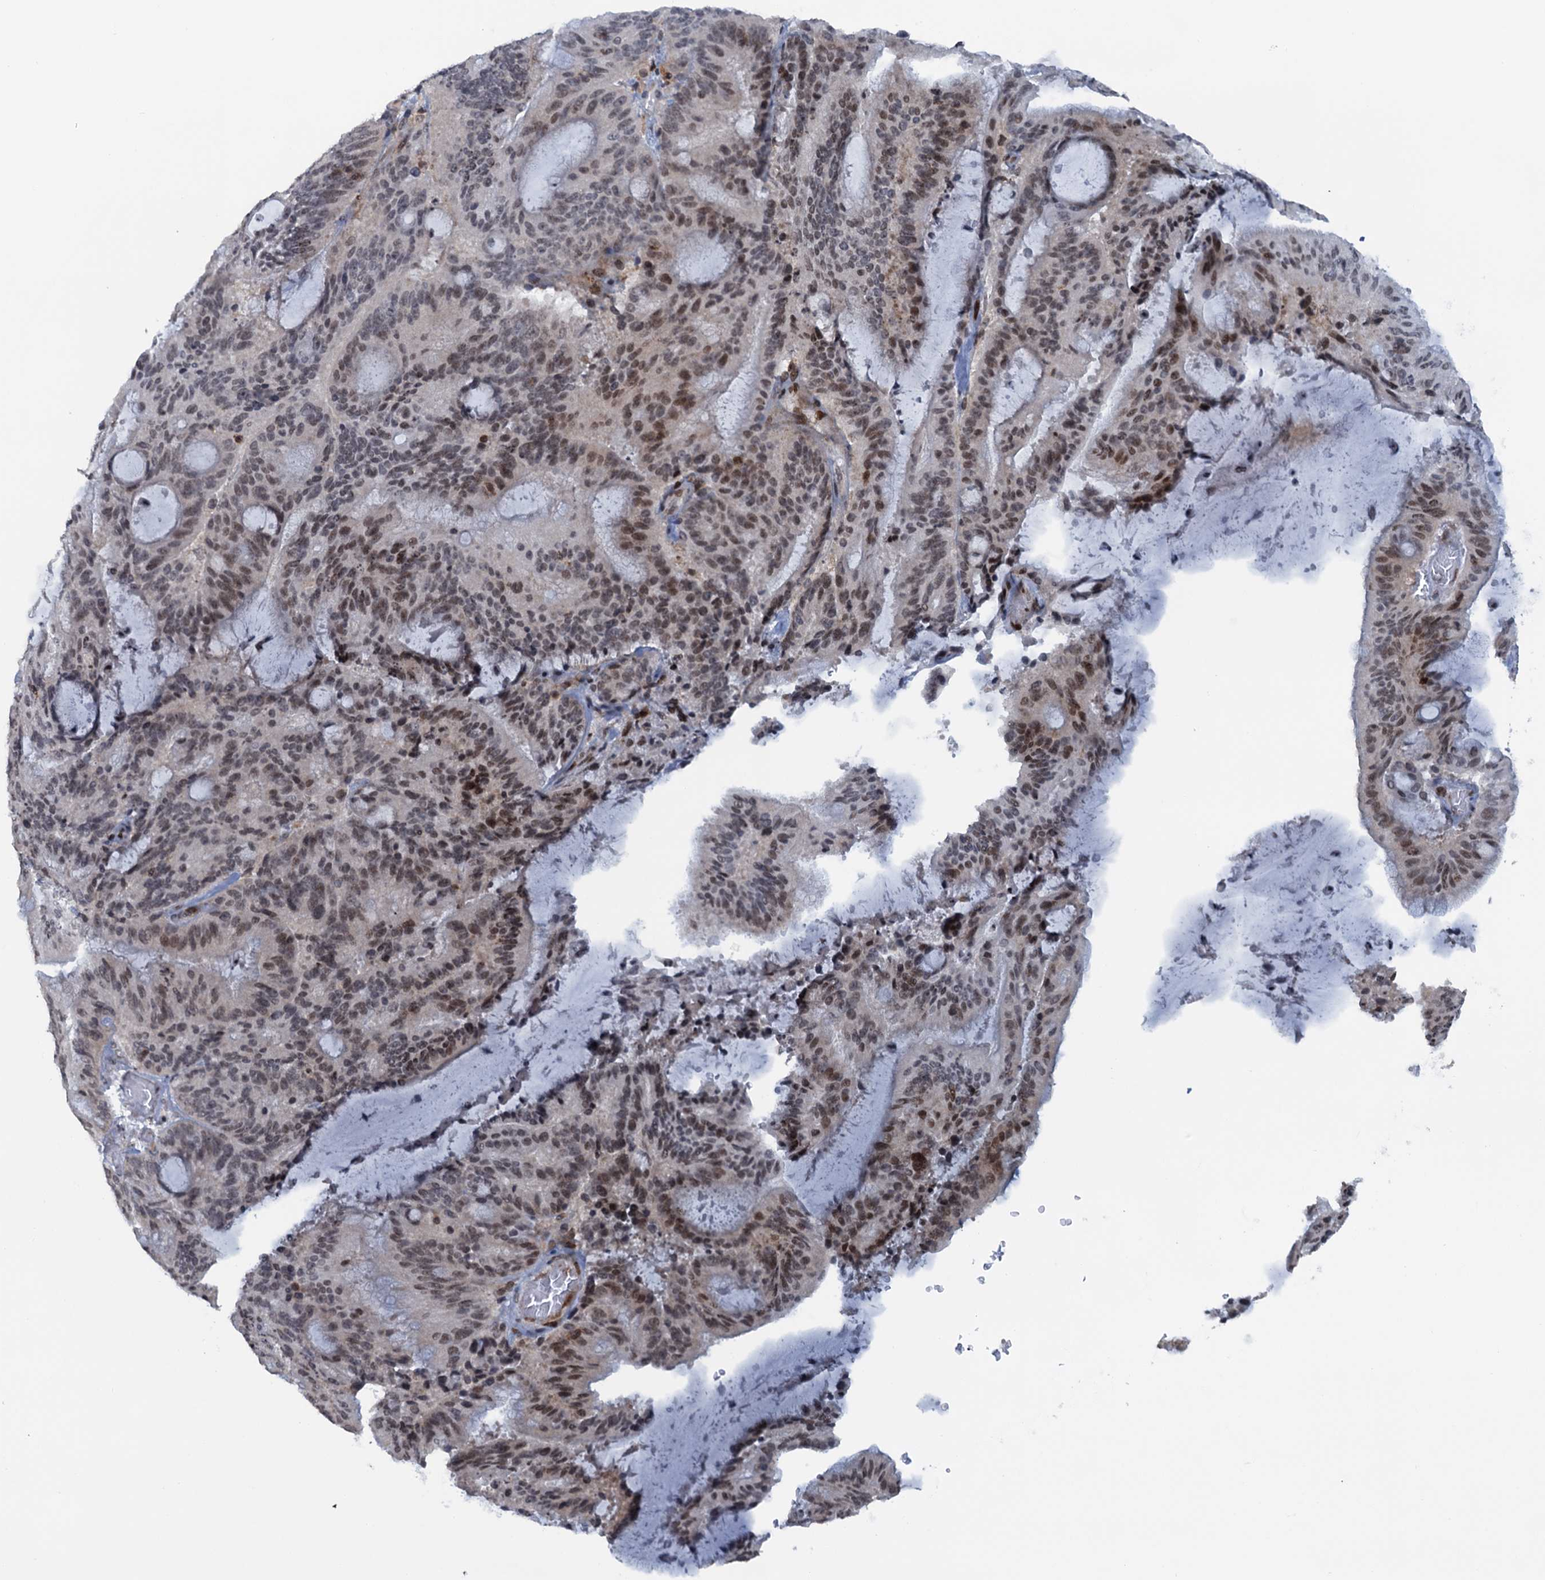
{"staining": {"intensity": "weak", "quantity": "<25%", "location": "nuclear"}, "tissue": "liver cancer", "cell_type": "Tumor cells", "image_type": "cancer", "snomed": [{"axis": "morphology", "description": "Normal tissue, NOS"}, {"axis": "morphology", "description": "Cholangiocarcinoma"}, {"axis": "topography", "description": "Liver"}, {"axis": "topography", "description": "Peripheral nerve tissue"}], "caption": "Immunohistochemistry of liver cancer shows no expression in tumor cells.", "gene": "FYB1", "patient": {"sex": "female", "age": 73}}